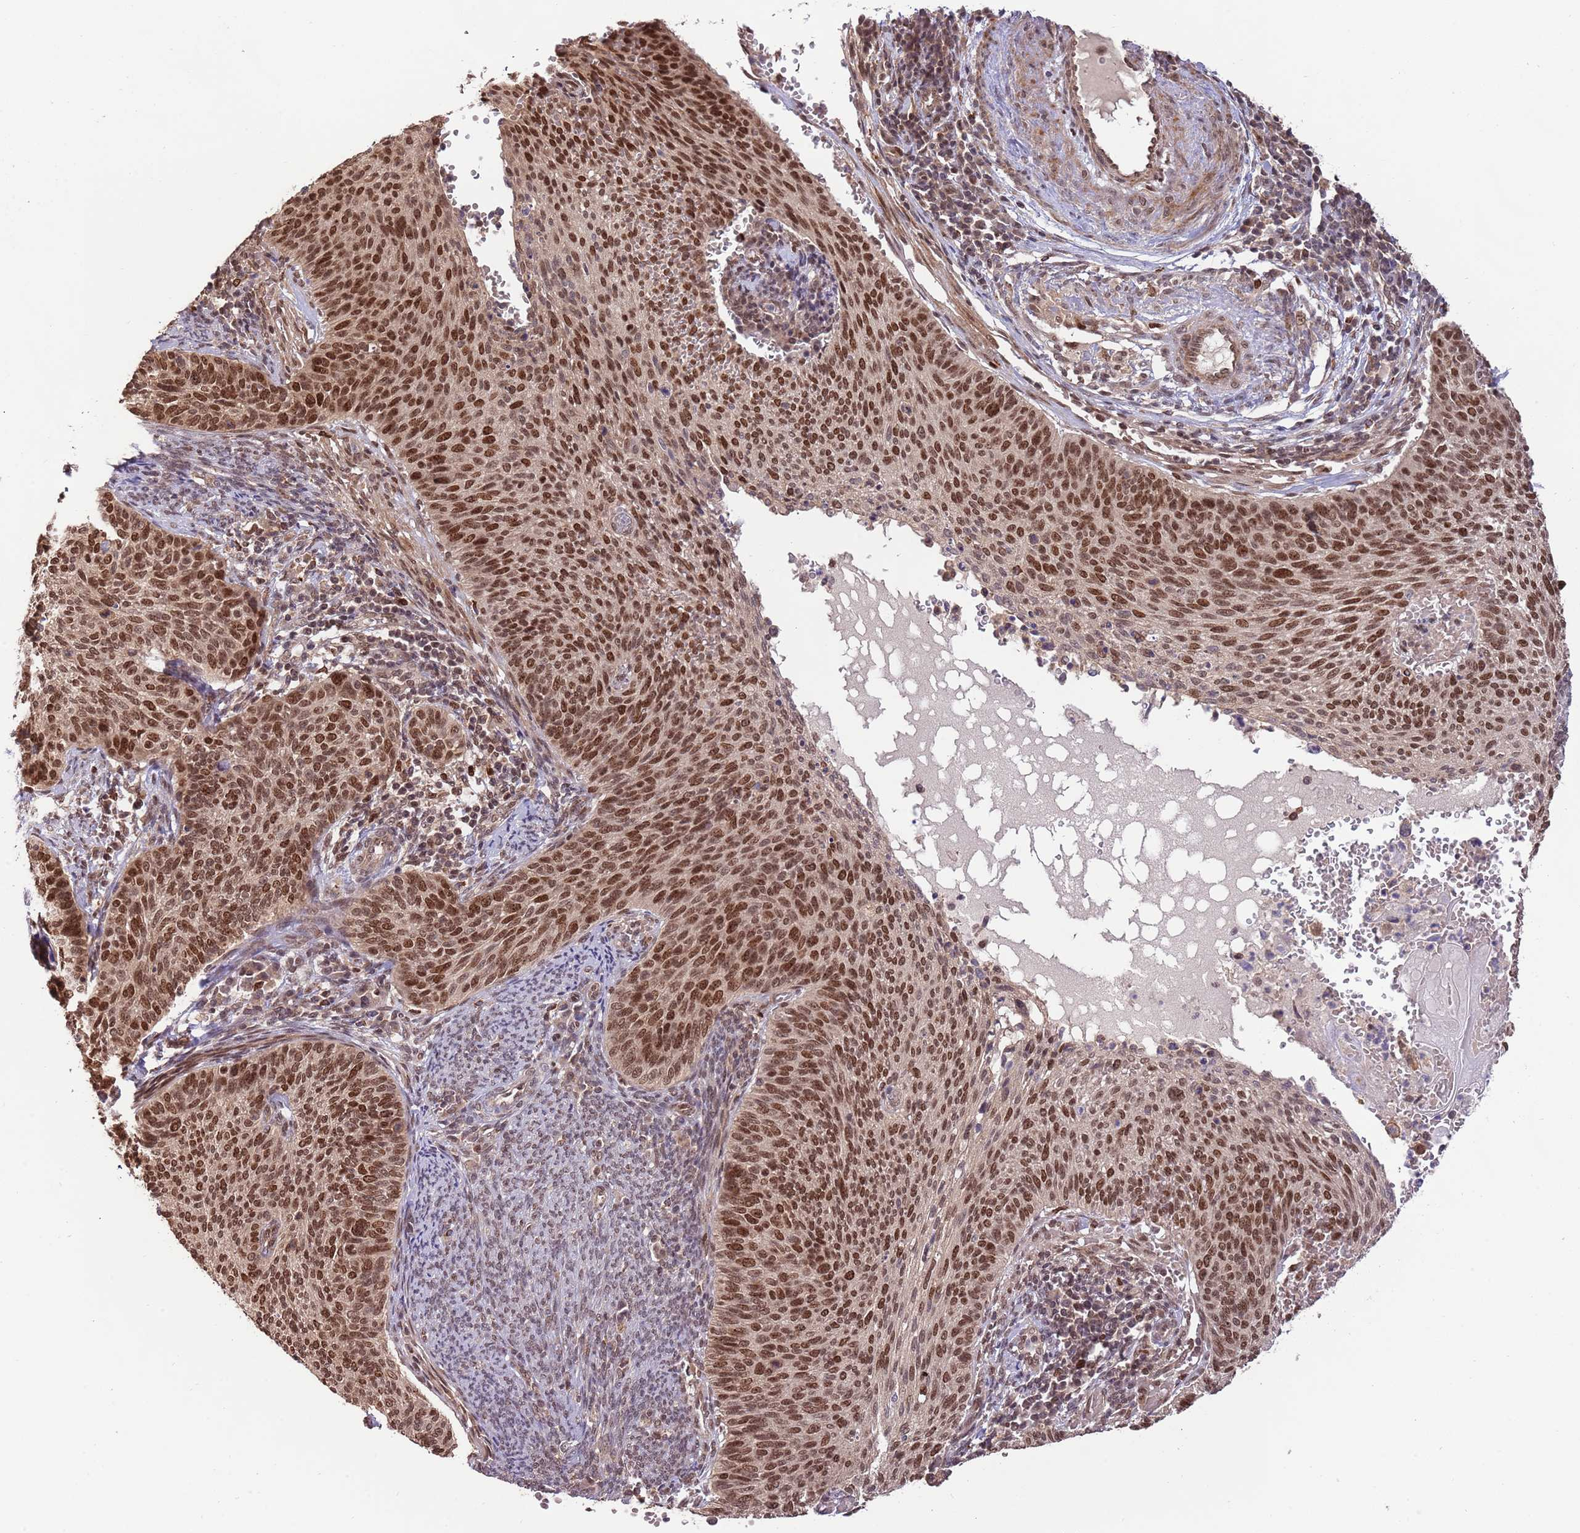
{"staining": {"intensity": "strong", "quantity": ">75%", "location": "nuclear"}, "tissue": "cervical cancer", "cell_type": "Tumor cells", "image_type": "cancer", "snomed": [{"axis": "morphology", "description": "Squamous cell carcinoma, NOS"}, {"axis": "topography", "description": "Cervix"}], "caption": "Squamous cell carcinoma (cervical) tissue exhibits strong nuclear staining in approximately >75% of tumor cells, visualized by immunohistochemistry. (Stains: DAB in brown, nuclei in blue, Microscopy: brightfield microscopy at high magnification).", "gene": "RIF1", "patient": {"sex": "female", "age": 70}}